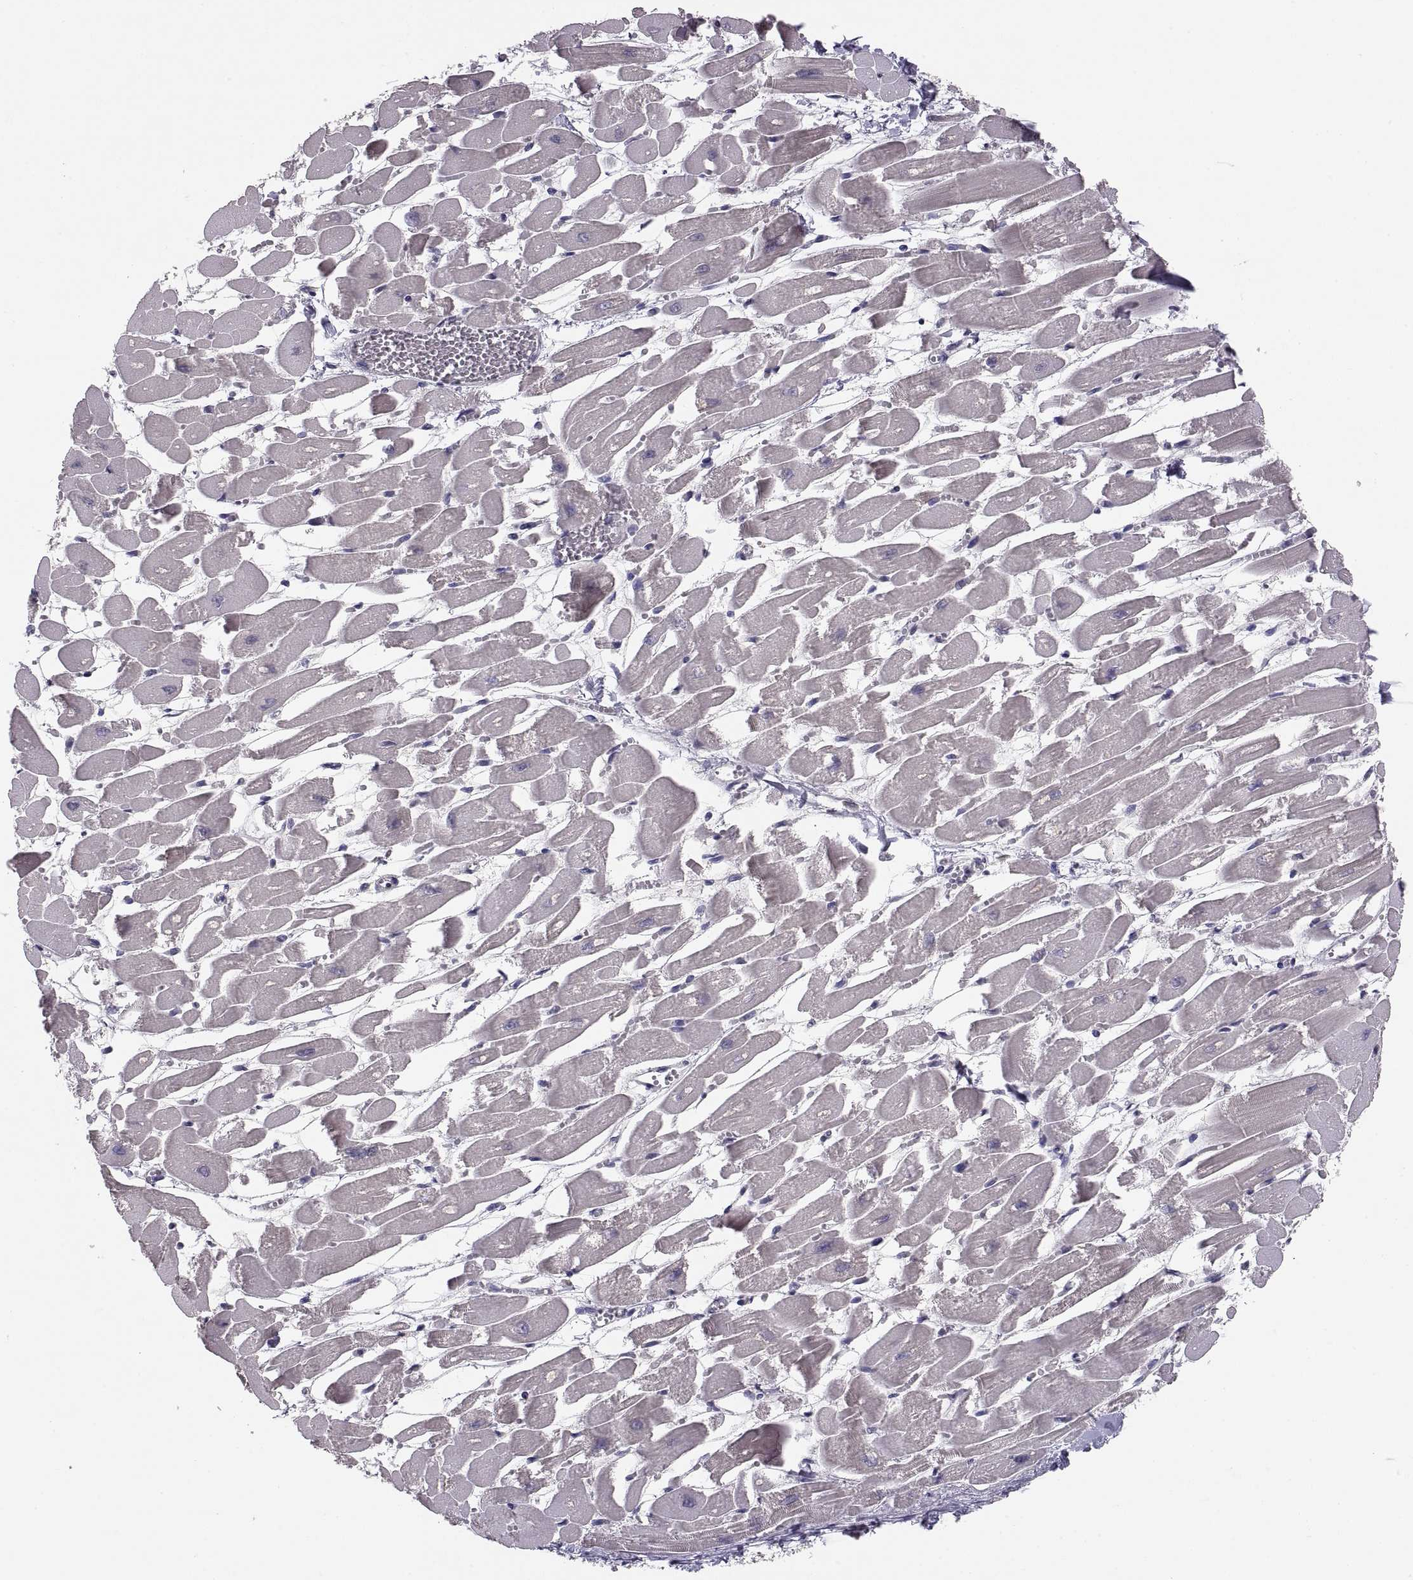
{"staining": {"intensity": "negative", "quantity": "none", "location": "none"}, "tissue": "heart muscle", "cell_type": "Cardiomyocytes", "image_type": "normal", "snomed": [{"axis": "morphology", "description": "Normal tissue, NOS"}, {"axis": "topography", "description": "Heart"}], "caption": "This is an immunohistochemistry (IHC) micrograph of normal heart muscle. There is no staining in cardiomyocytes.", "gene": "PAX2", "patient": {"sex": "female", "age": 52}}